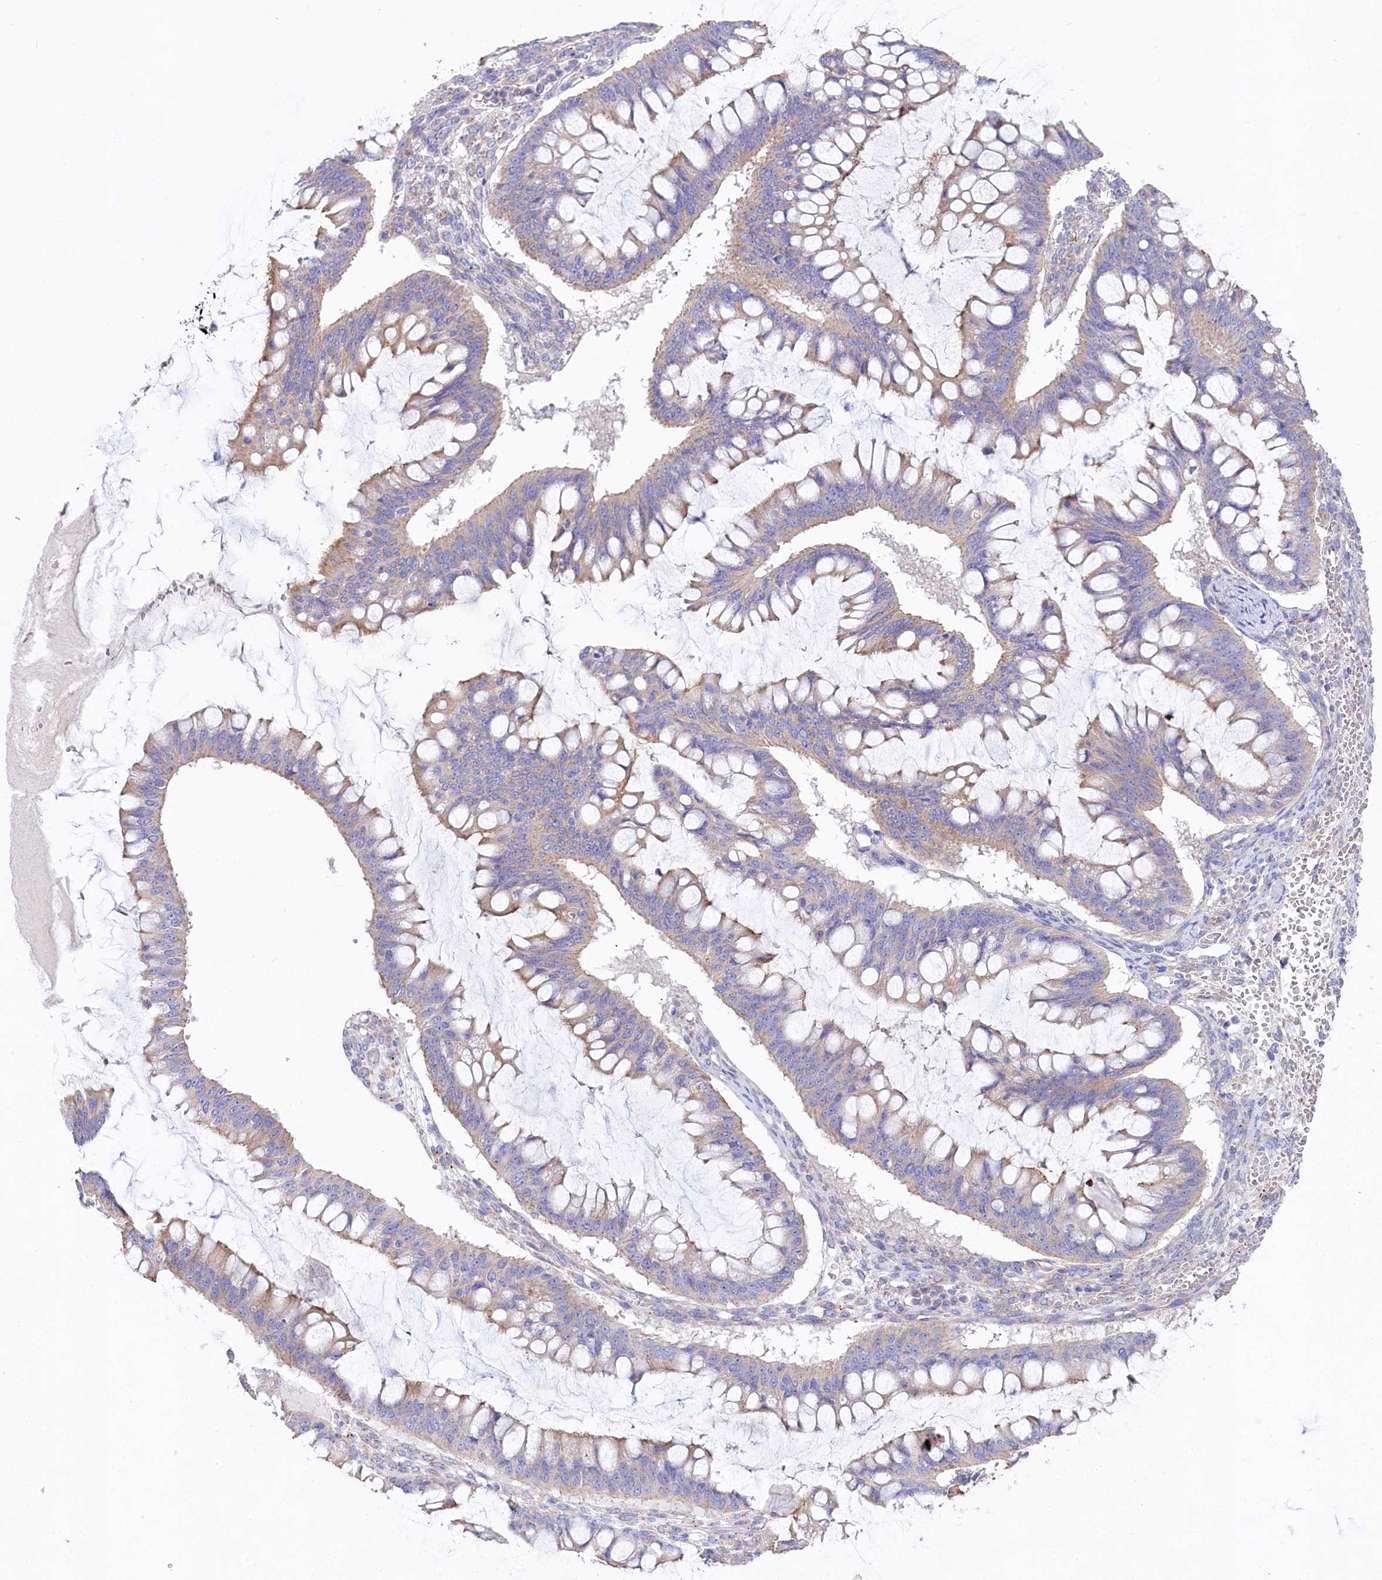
{"staining": {"intensity": "moderate", "quantity": "25%-75%", "location": "cytoplasmic/membranous"}, "tissue": "ovarian cancer", "cell_type": "Tumor cells", "image_type": "cancer", "snomed": [{"axis": "morphology", "description": "Cystadenocarcinoma, mucinous, NOS"}, {"axis": "topography", "description": "Ovary"}], "caption": "Immunohistochemical staining of mucinous cystadenocarcinoma (ovarian) reveals moderate cytoplasmic/membranous protein expression in approximately 25%-75% of tumor cells.", "gene": "VPS26B", "patient": {"sex": "female", "age": 73}}